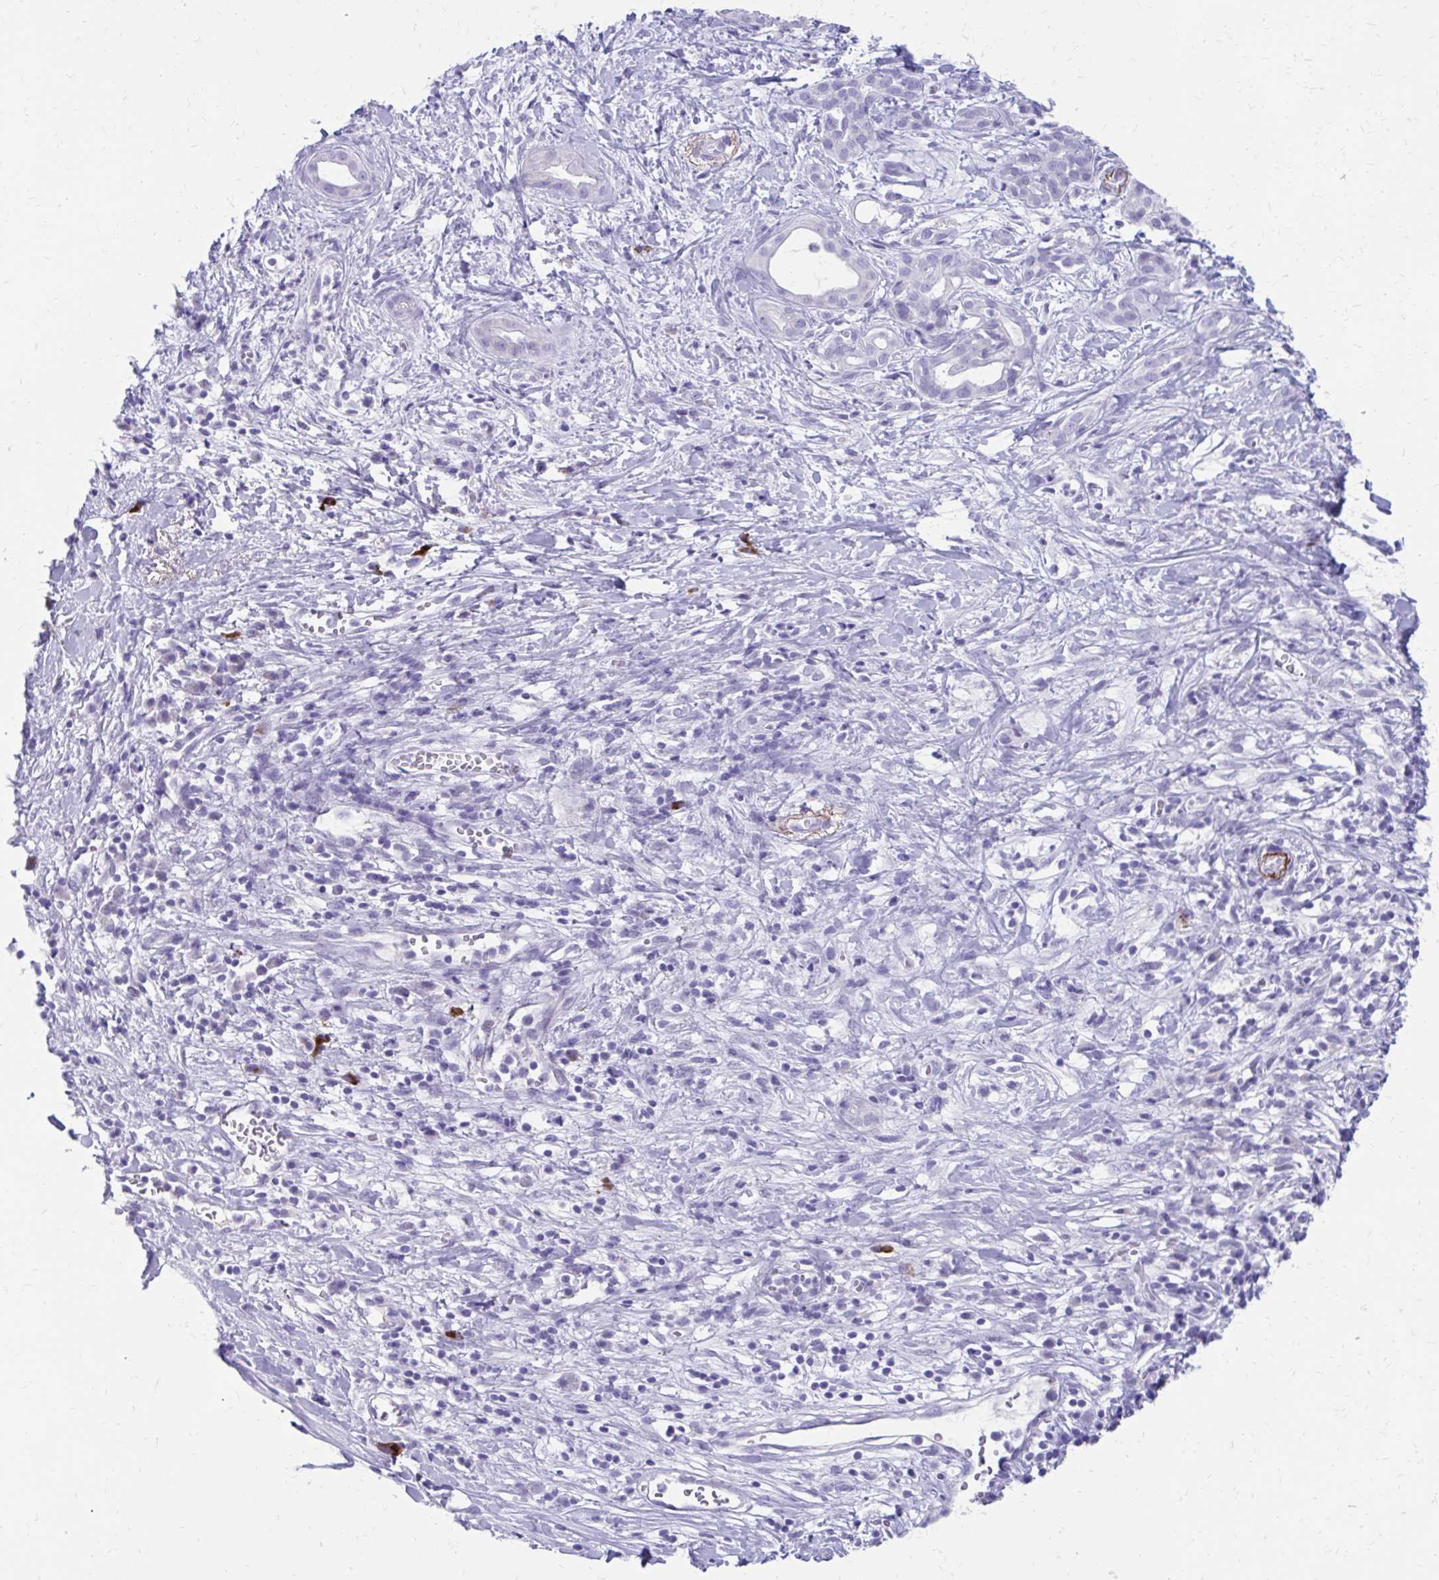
{"staining": {"intensity": "negative", "quantity": "none", "location": "none"}, "tissue": "pancreatic cancer", "cell_type": "Tumor cells", "image_type": "cancer", "snomed": [{"axis": "morphology", "description": "Adenocarcinoma, NOS"}, {"axis": "topography", "description": "Pancreas"}], "caption": "This is an immunohistochemistry (IHC) image of pancreatic cancer. There is no staining in tumor cells.", "gene": "SATL1", "patient": {"sex": "male", "age": 61}}